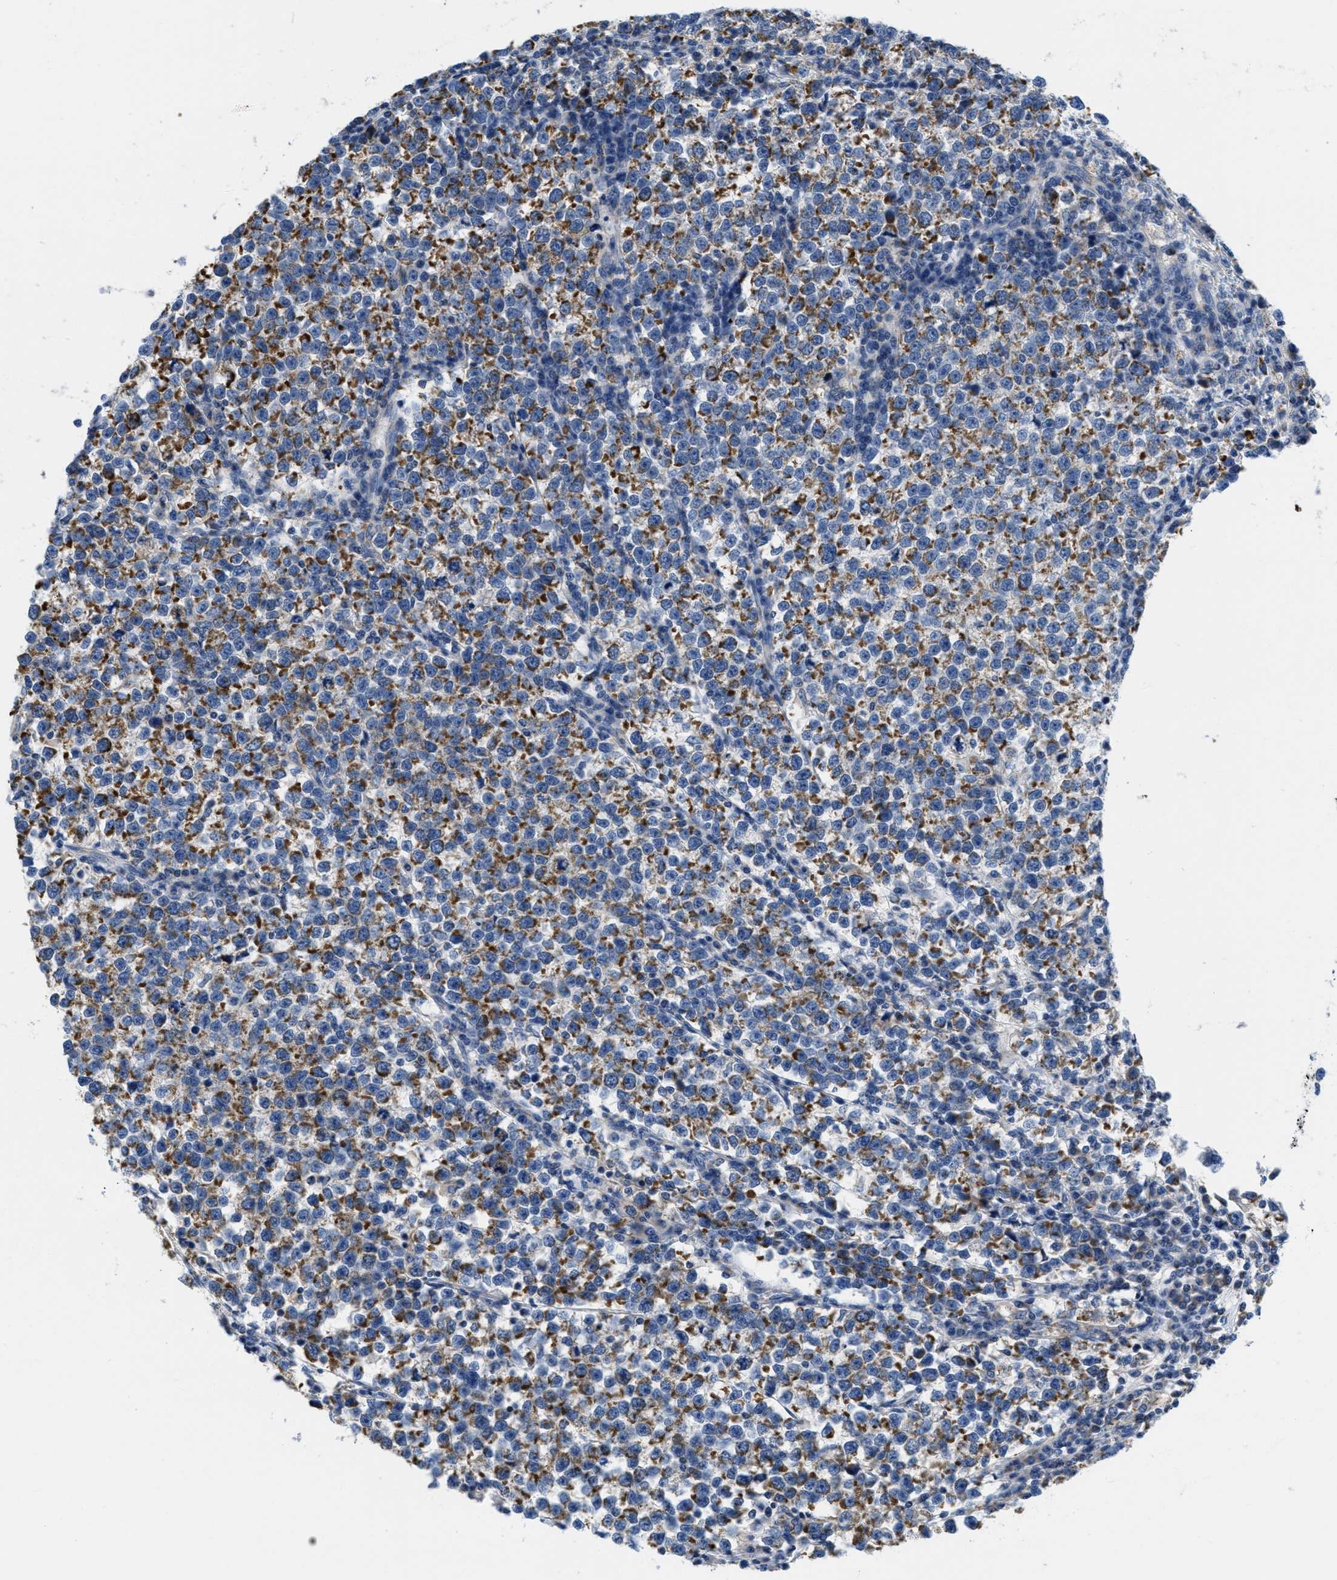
{"staining": {"intensity": "moderate", "quantity": ">75%", "location": "cytoplasmic/membranous"}, "tissue": "testis cancer", "cell_type": "Tumor cells", "image_type": "cancer", "snomed": [{"axis": "morphology", "description": "Normal tissue, NOS"}, {"axis": "morphology", "description": "Seminoma, NOS"}, {"axis": "topography", "description": "Testis"}], "caption": "Protein analysis of testis seminoma tissue reveals moderate cytoplasmic/membranous expression in approximately >75% of tumor cells. (Stains: DAB (3,3'-diaminobenzidine) in brown, nuclei in blue, Microscopy: brightfield microscopy at high magnification).", "gene": "KCNJ5", "patient": {"sex": "male", "age": 43}}